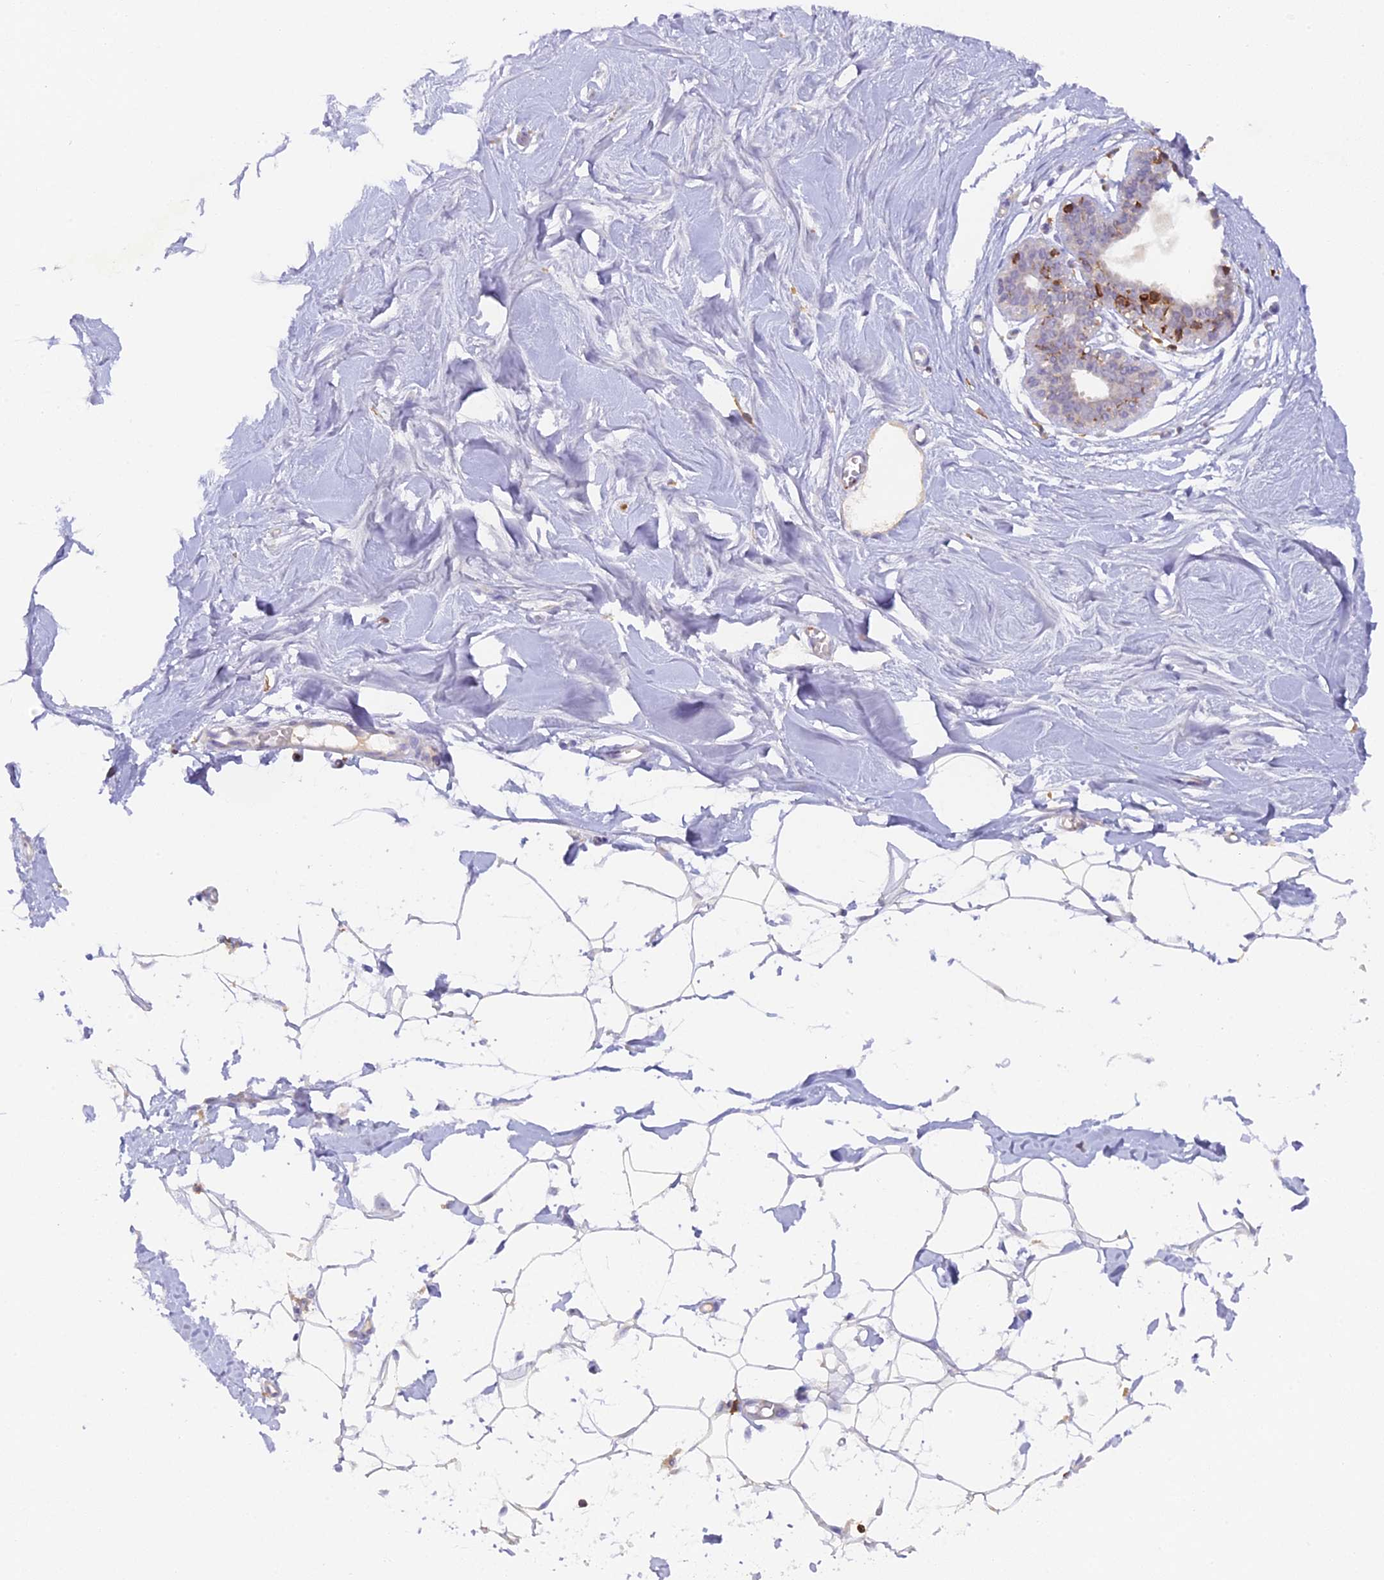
{"staining": {"intensity": "negative", "quantity": "none", "location": "none"}, "tissue": "breast", "cell_type": "Adipocytes", "image_type": "normal", "snomed": [{"axis": "morphology", "description": "Normal tissue, NOS"}, {"axis": "topography", "description": "Breast"}], "caption": "IHC of normal human breast exhibits no expression in adipocytes.", "gene": "FYB1", "patient": {"sex": "female", "age": 27}}